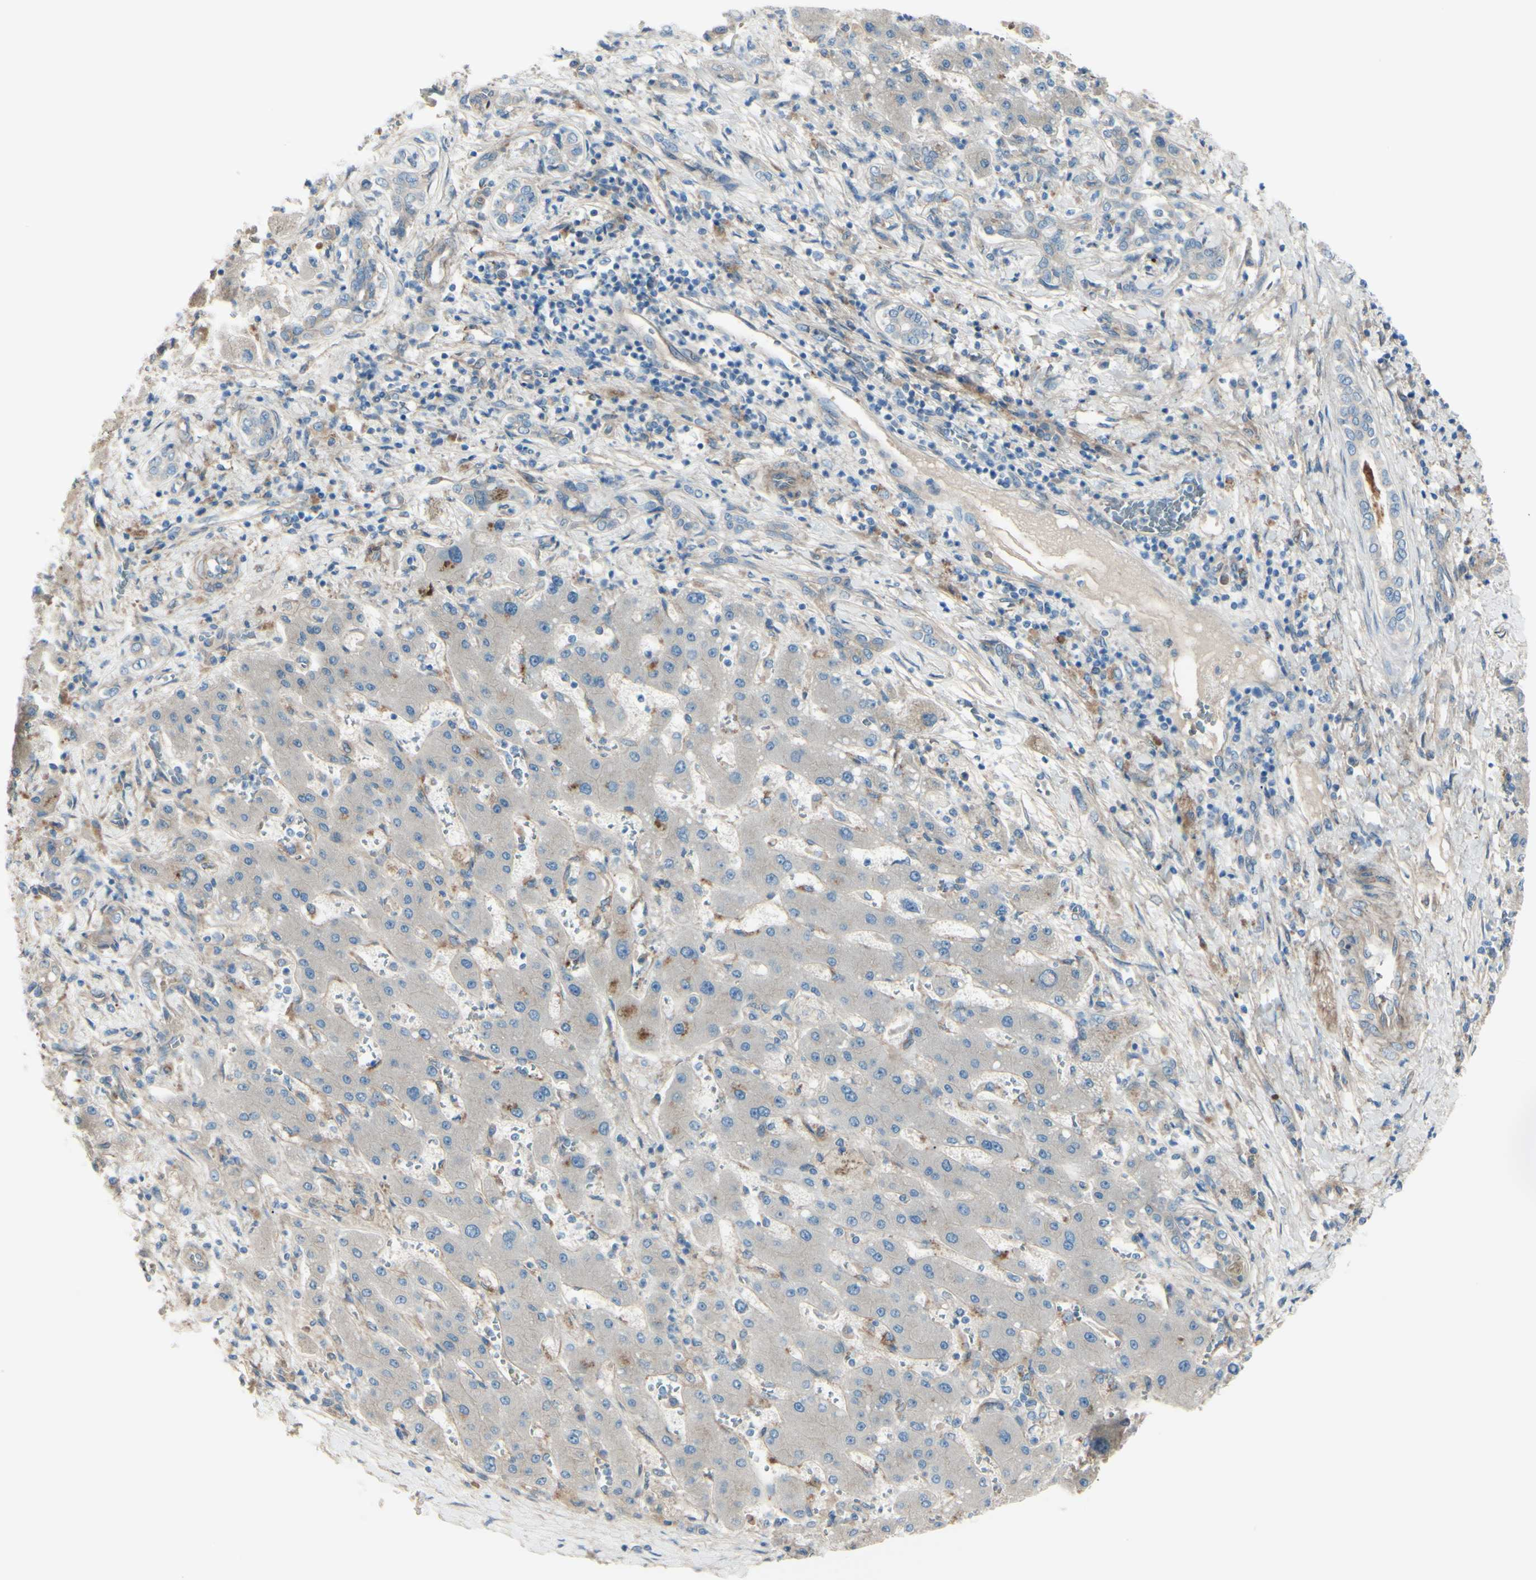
{"staining": {"intensity": "weak", "quantity": ">75%", "location": "cytoplasmic/membranous"}, "tissue": "liver cancer", "cell_type": "Tumor cells", "image_type": "cancer", "snomed": [{"axis": "morphology", "description": "Cholangiocarcinoma"}, {"axis": "topography", "description": "Liver"}], "caption": "Immunohistochemistry of human liver cancer demonstrates low levels of weak cytoplasmic/membranous expression in approximately >75% of tumor cells.", "gene": "PCDHGA2", "patient": {"sex": "male", "age": 50}}